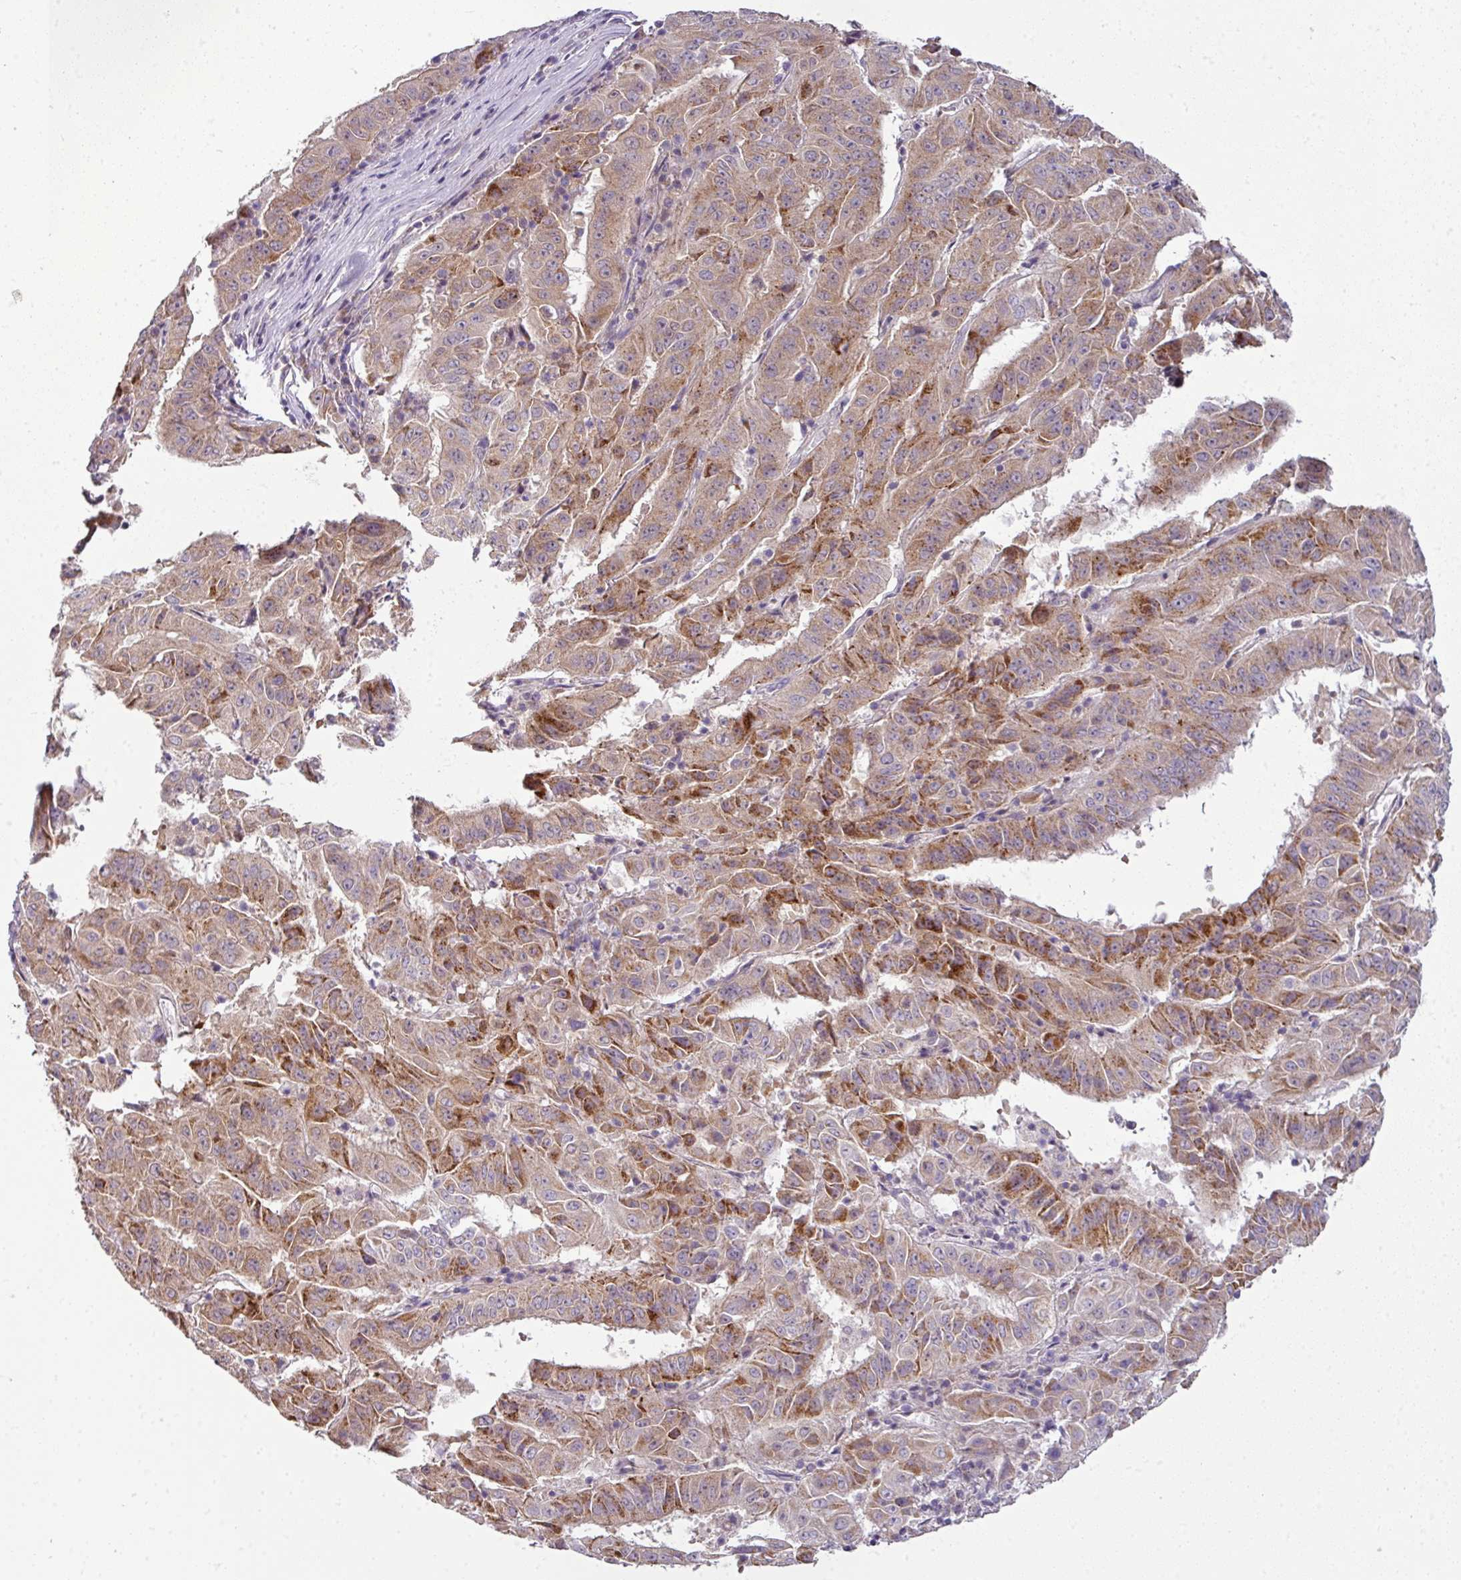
{"staining": {"intensity": "moderate", "quantity": "25%-75%", "location": "cytoplasmic/membranous"}, "tissue": "pancreatic cancer", "cell_type": "Tumor cells", "image_type": "cancer", "snomed": [{"axis": "morphology", "description": "Adenocarcinoma, NOS"}, {"axis": "topography", "description": "Pancreas"}], "caption": "This is an image of immunohistochemistry (IHC) staining of adenocarcinoma (pancreatic), which shows moderate expression in the cytoplasmic/membranous of tumor cells.", "gene": "DERPC", "patient": {"sex": "male", "age": 63}}